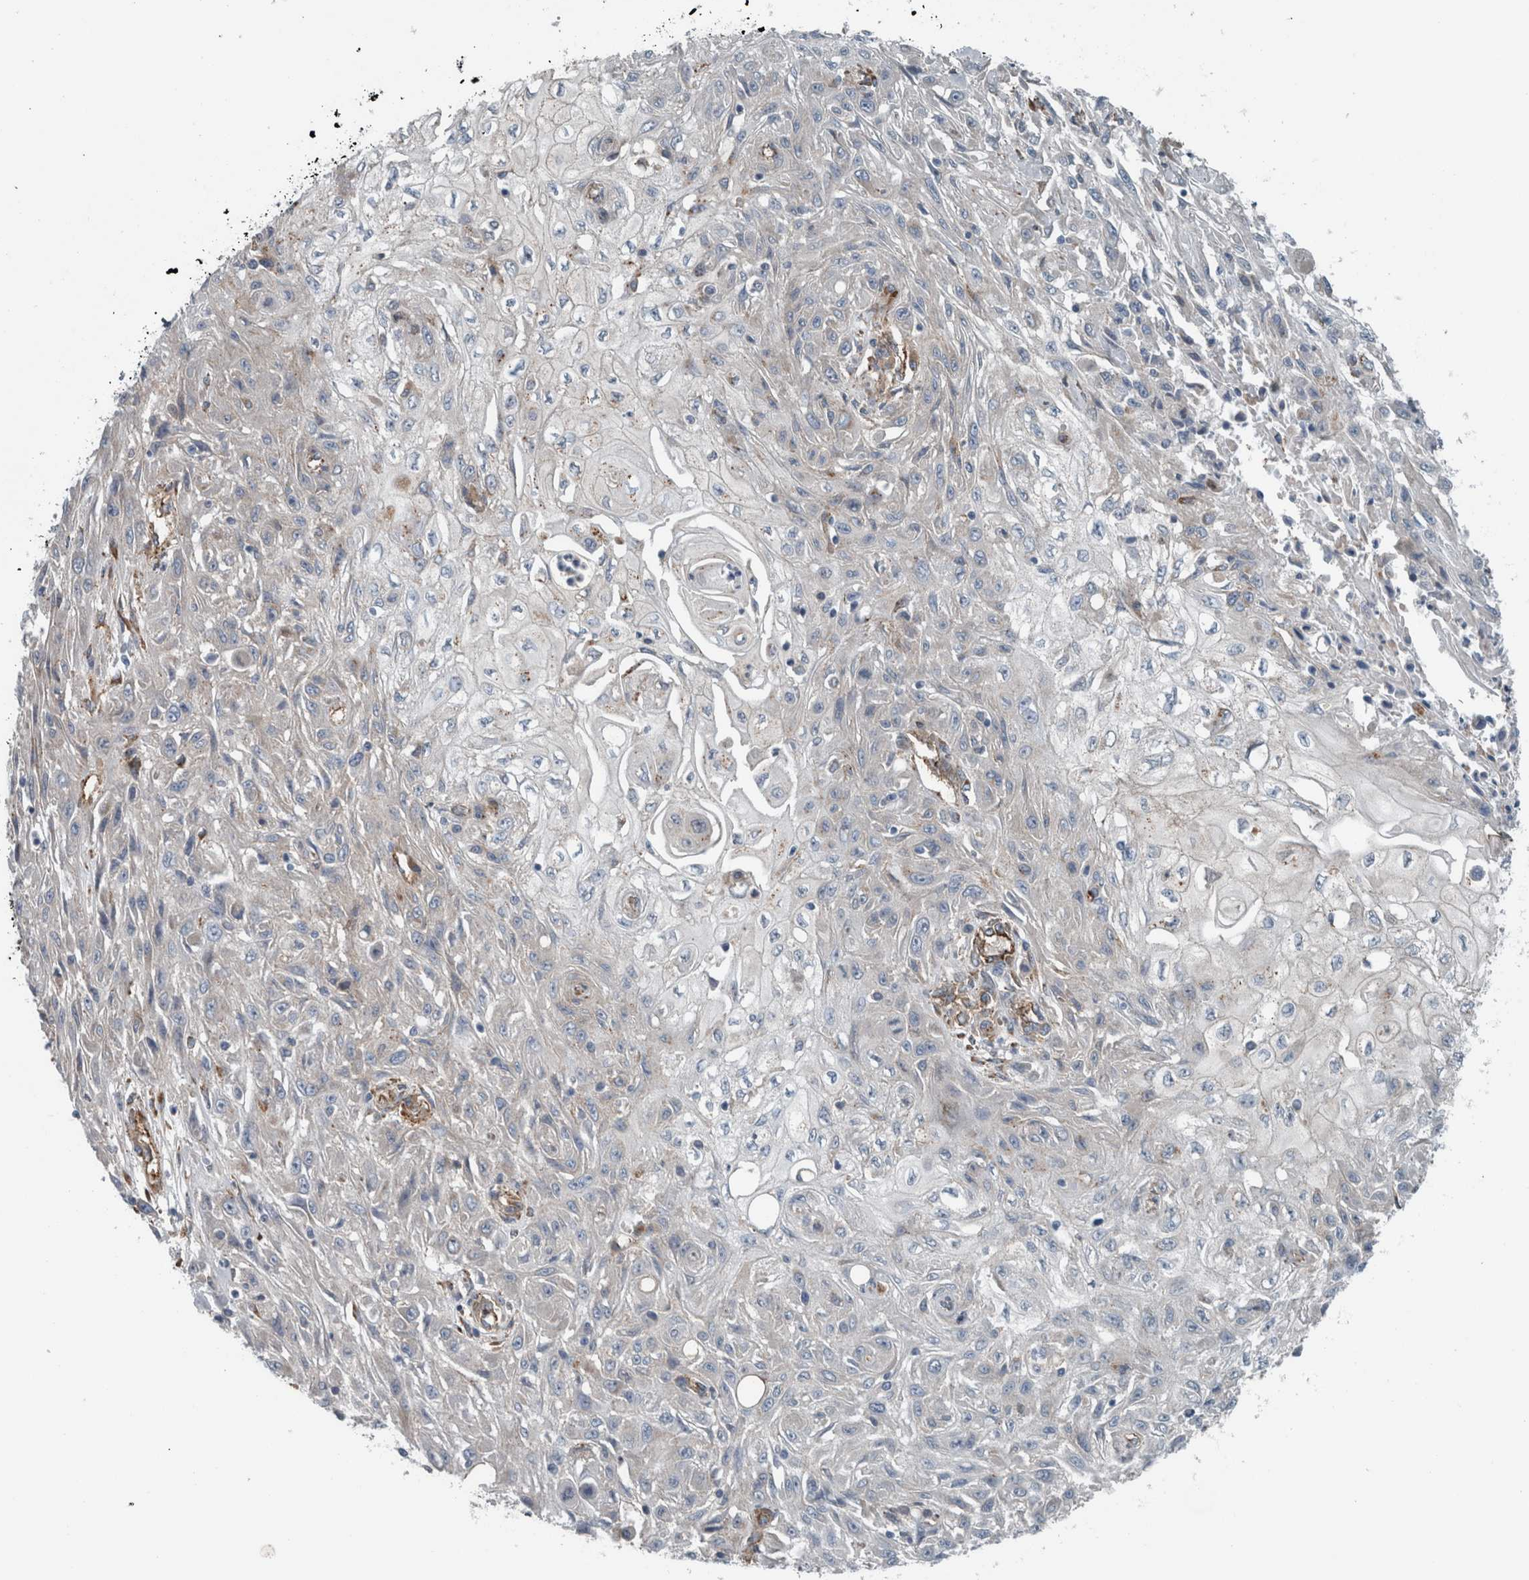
{"staining": {"intensity": "negative", "quantity": "none", "location": "none"}, "tissue": "skin cancer", "cell_type": "Tumor cells", "image_type": "cancer", "snomed": [{"axis": "morphology", "description": "Squamous cell carcinoma, NOS"}, {"axis": "morphology", "description": "Squamous cell carcinoma, metastatic, NOS"}, {"axis": "topography", "description": "Skin"}, {"axis": "topography", "description": "Lymph node"}], "caption": "DAB immunohistochemical staining of squamous cell carcinoma (skin) displays no significant positivity in tumor cells.", "gene": "GLT8D2", "patient": {"sex": "male", "age": 75}}